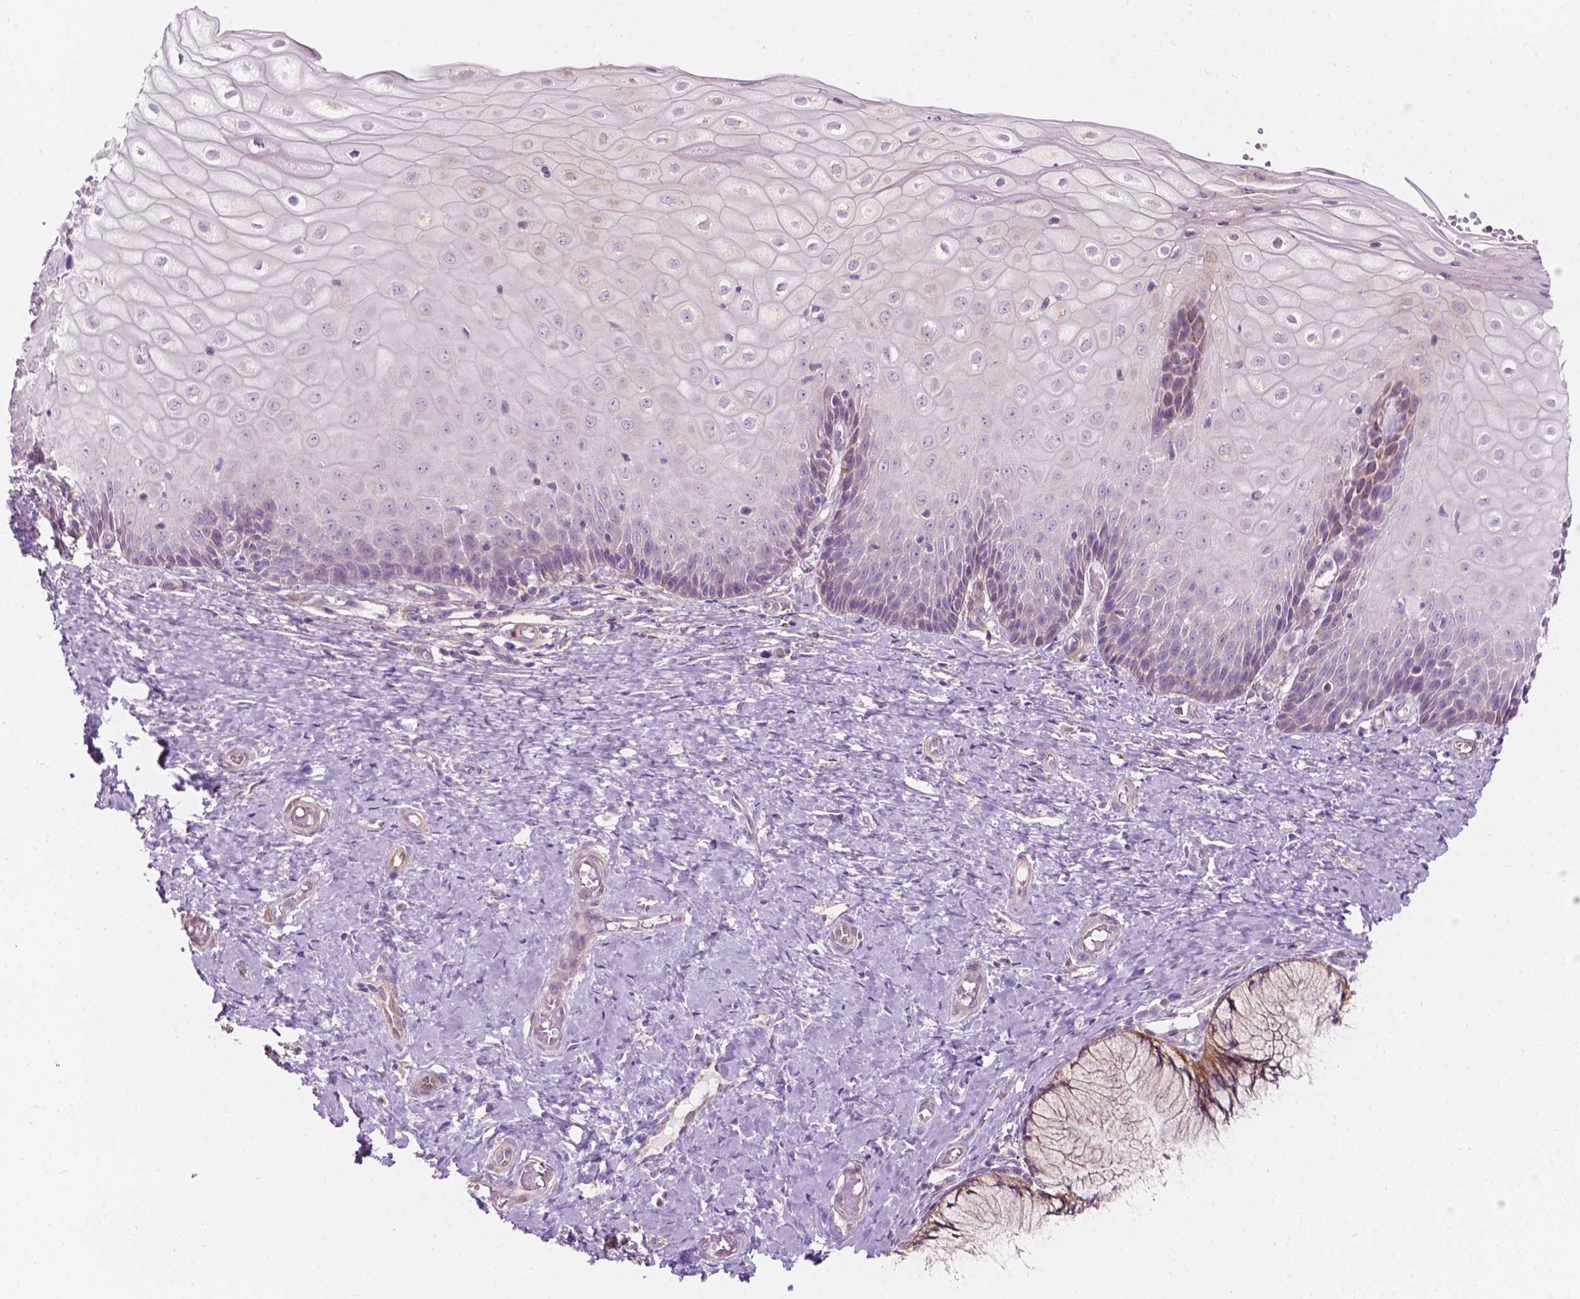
{"staining": {"intensity": "weak", "quantity": "<25%", "location": "cytoplasmic/membranous"}, "tissue": "cervix", "cell_type": "Glandular cells", "image_type": "normal", "snomed": [{"axis": "morphology", "description": "Normal tissue, NOS"}, {"axis": "topography", "description": "Cervix"}], "caption": "DAB (3,3'-diaminobenzidine) immunohistochemical staining of benign human cervix demonstrates no significant expression in glandular cells.", "gene": "NOS1AP", "patient": {"sex": "female", "age": 37}}